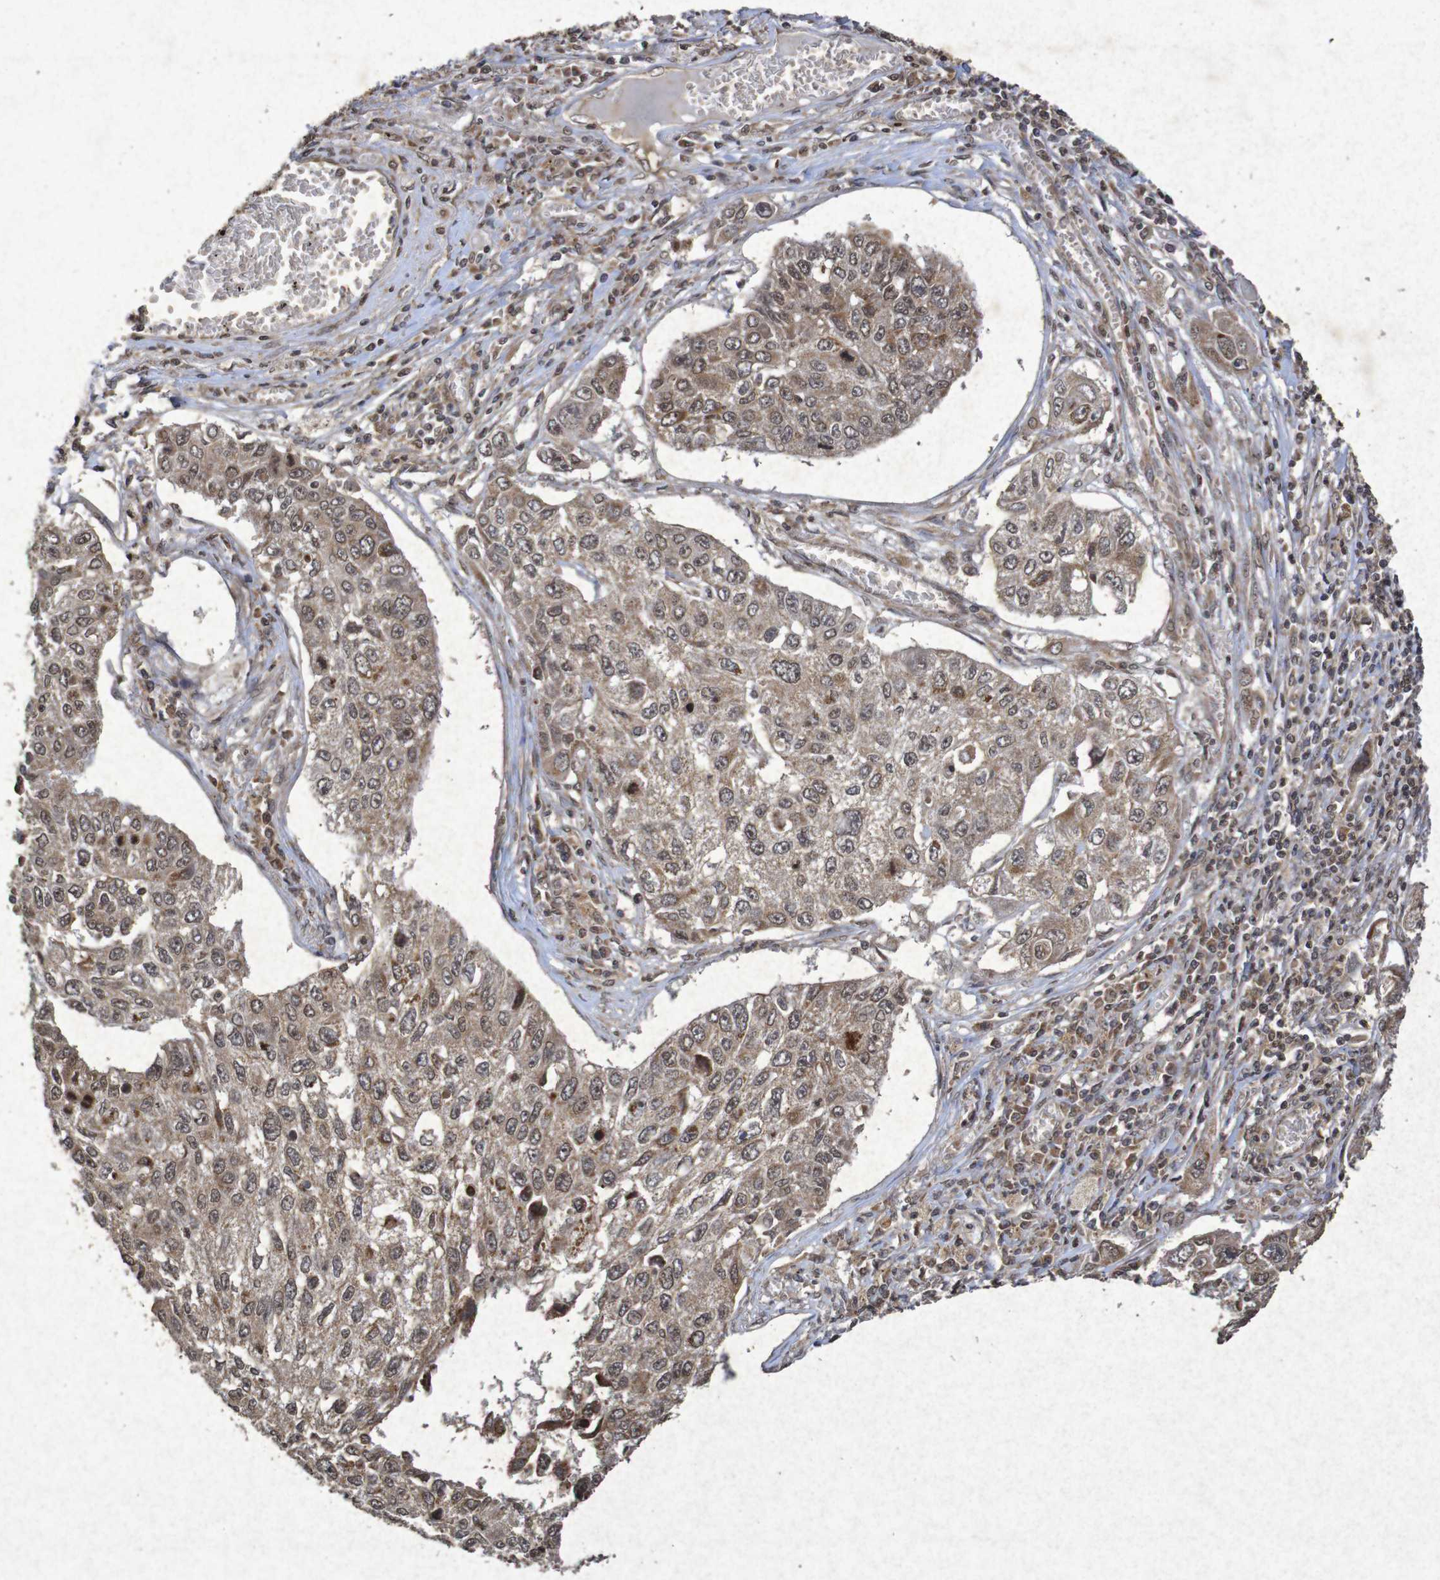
{"staining": {"intensity": "moderate", "quantity": ">75%", "location": "cytoplasmic/membranous,nuclear"}, "tissue": "lung cancer", "cell_type": "Tumor cells", "image_type": "cancer", "snomed": [{"axis": "morphology", "description": "Squamous cell carcinoma, NOS"}, {"axis": "topography", "description": "Lung"}], "caption": "Immunohistochemistry (IHC) of lung squamous cell carcinoma displays medium levels of moderate cytoplasmic/membranous and nuclear expression in about >75% of tumor cells. Nuclei are stained in blue.", "gene": "GUCY1A2", "patient": {"sex": "male", "age": 71}}